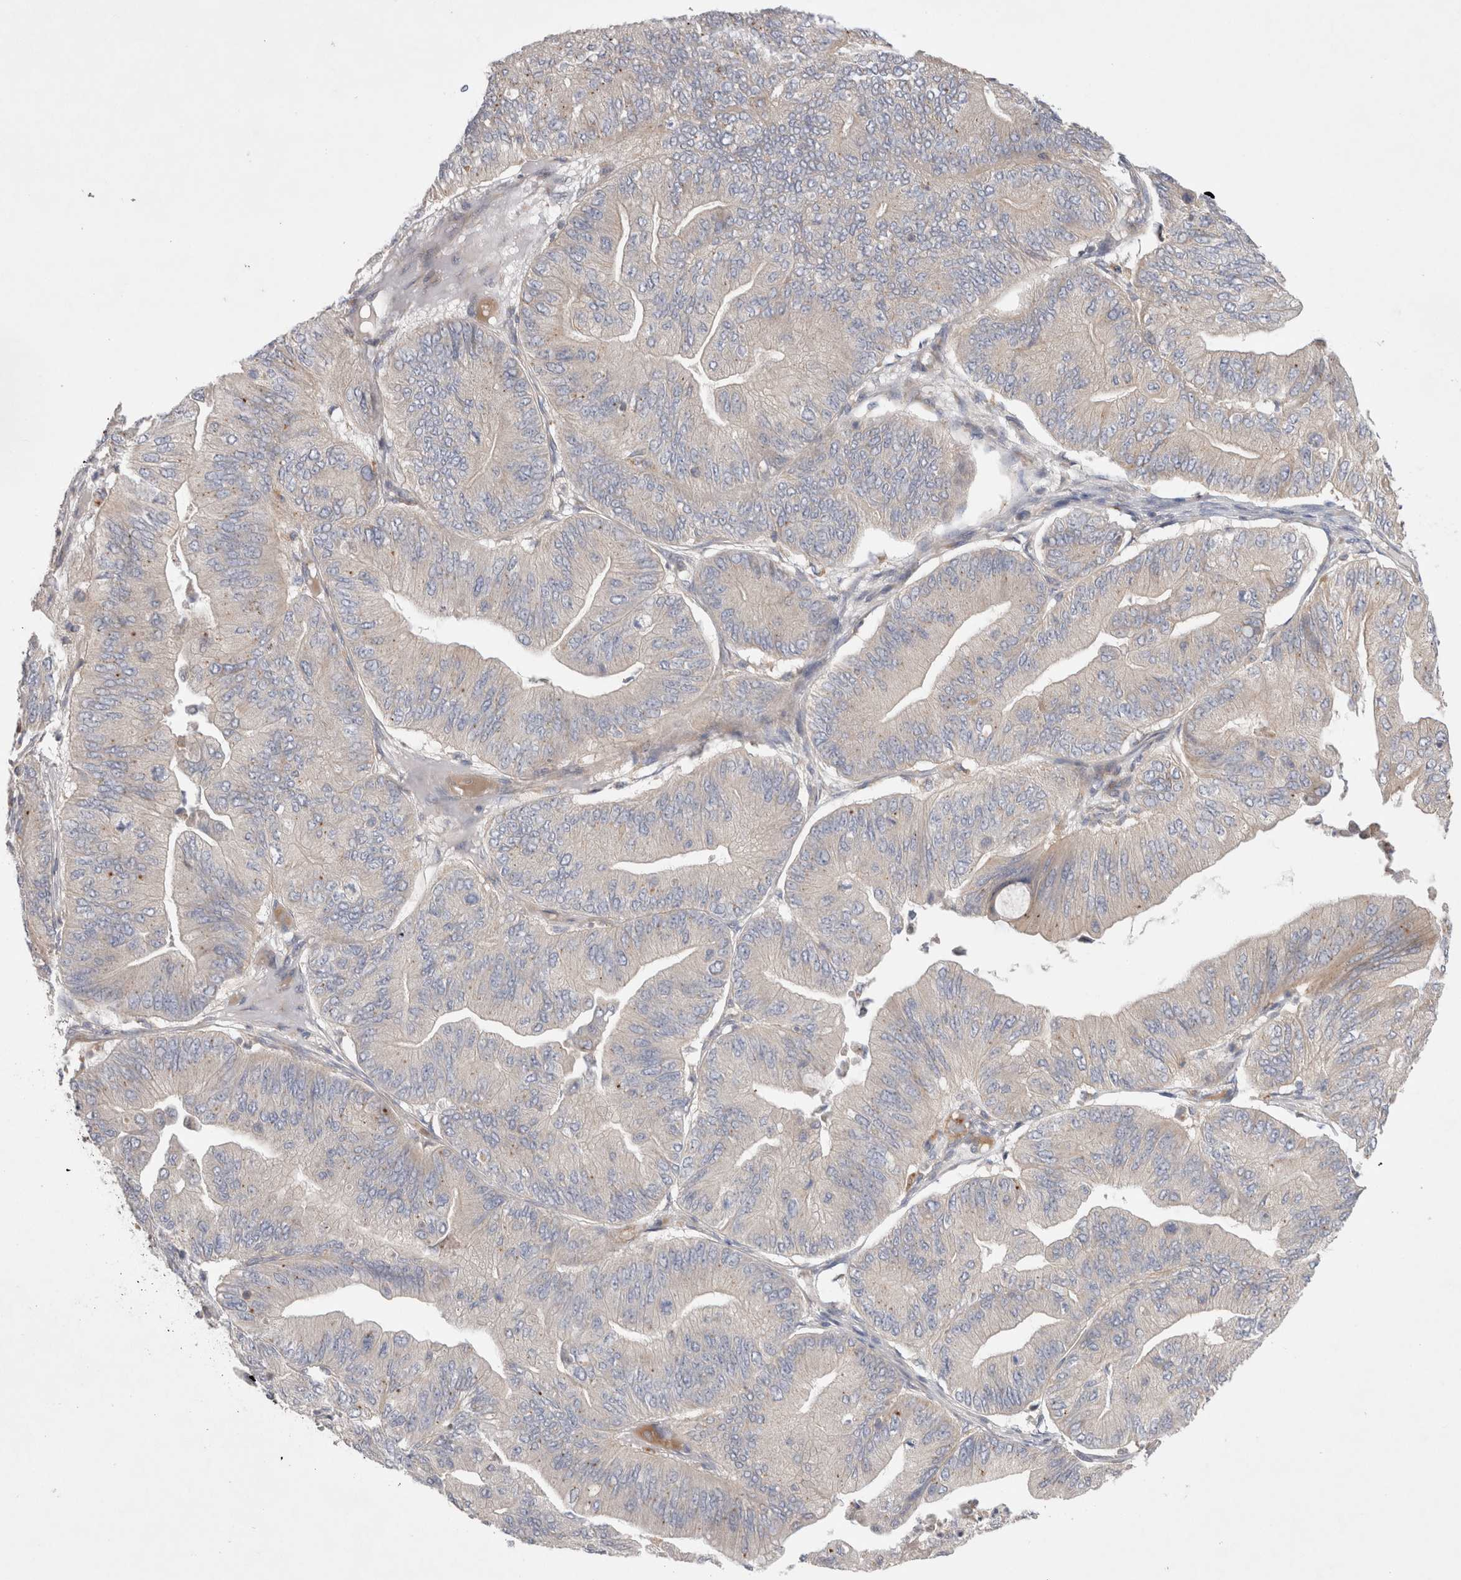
{"staining": {"intensity": "moderate", "quantity": "25%-75%", "location": "cytoplasmic/membranous"}, "tissue": "ovarian cancer", "cell_type": "Tumor cells", "image_type": "cancer", "snomed": [{"axis": "morphology", "description": "Cystadenocarcinoma, mucinous, NOS"}, {"axis": "topography", "description": "Ovary"}], "caption": "Immunohistochemical staining of human mucinous cystadenocarcinoma (ovarian) displays medium levels of moderate cytoplasmic/membranous expression in approximately 25%-75% of tumor cells.", "gene": "TBC1D16", "patient": {"sex": "female", "age": 61}}